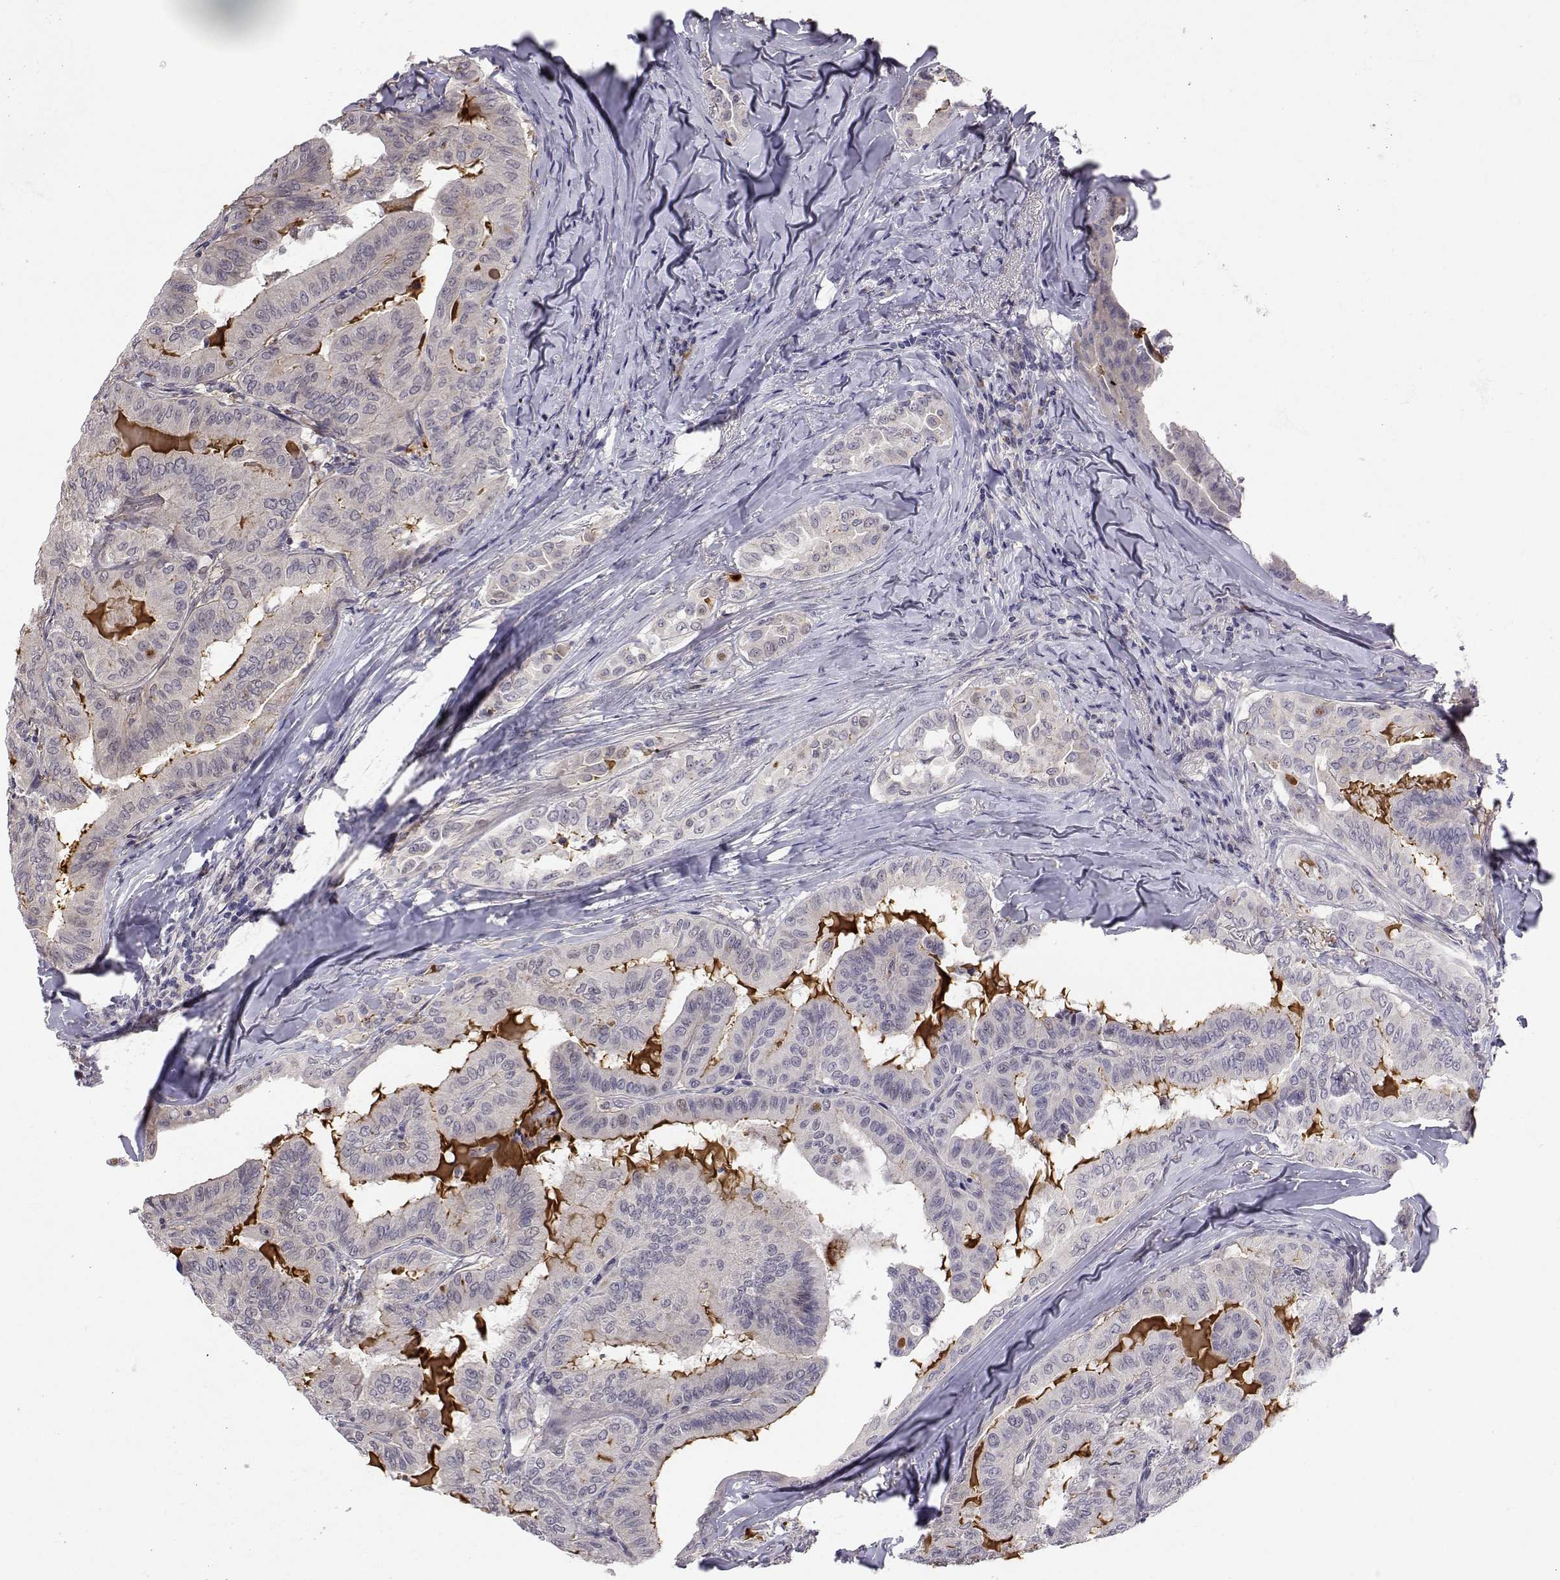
{"staining": {"intensity": "negative", "quantity": "none", "location": "none"}, "tissue": "thyroid cancer", "cell_type": "Tumor cells", "image_type": "cancer", "snomed": [{"axis": "morphology", "description": "Papillary adenocarcinoma, NOS"}, {"axis": "topography", "description": "Thyroid gland"}], "caption": "High magnification brightfield microscopy of thyroid cancer (papillary adenocarcinoma) stained with DAB (3,3'-diaminobenzidine) (brown) and counterstained with hematoxylin (blue): tumor cells show no significant positivity.", "gene": "SLC6A3", "patient": {"sex": "female", "age": 68}}